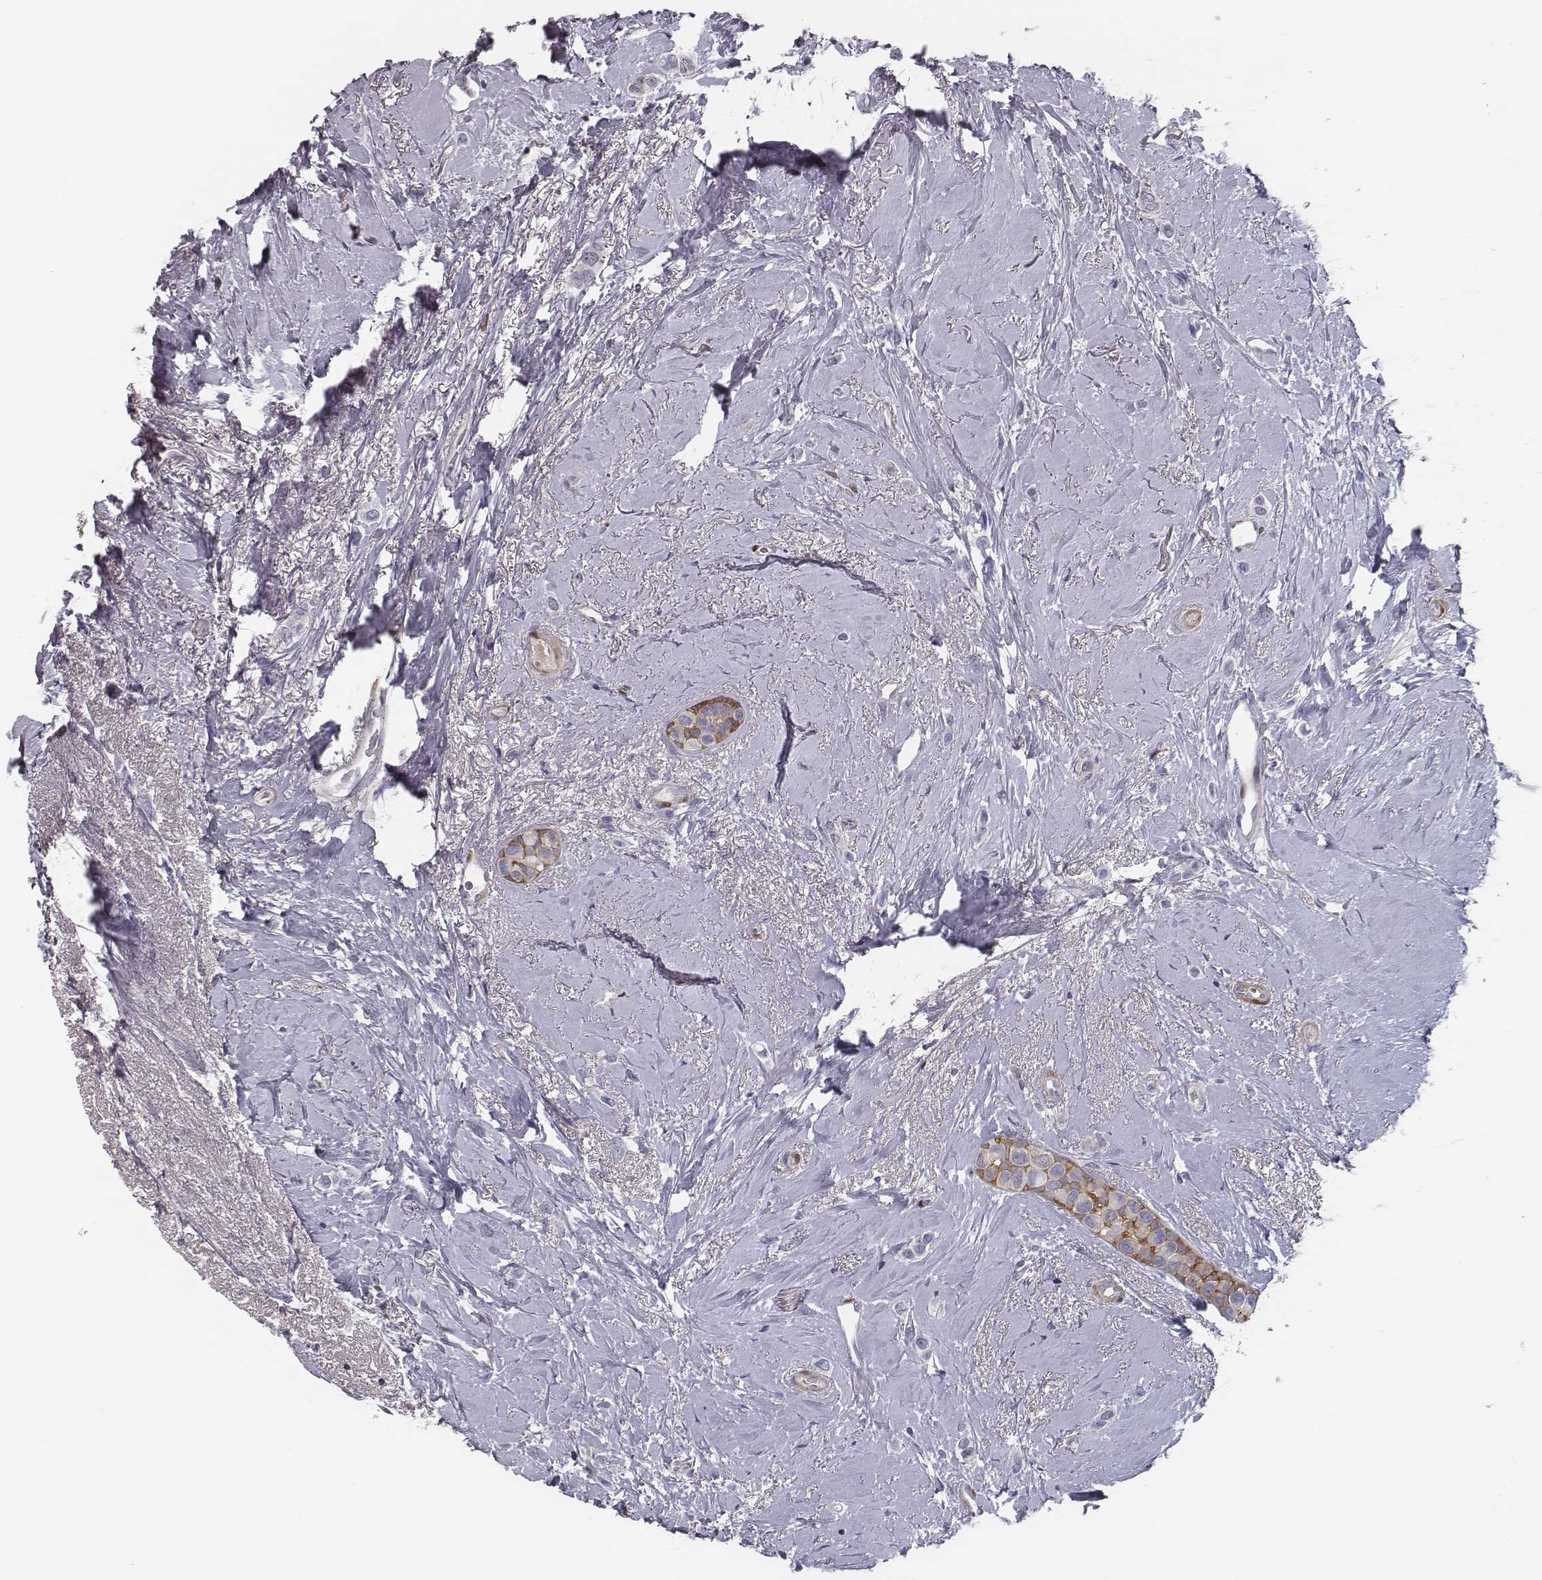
{"staining": {"intensity": "negative", "quantity": "none", "location": "none"}, "tissue": "breast cancer", "cell_type": "Tumor cells", "image_type": "cancer", "snomed": [{"axis": "morphology", "description": "Lobular carcinoma"}, {"axis": "topography", "description": "Breast"}], "caption": "Immunohistochemistry (IHC) micrograph of neoplastic tissue: human lobular carcinoma (breast) stained with DAB (3,3'-diaminobenzidine) reveals no significant protein staining in tumor cells.", "gene": "ISYNA1", "patient": {"sex": "female", "age": 66}}